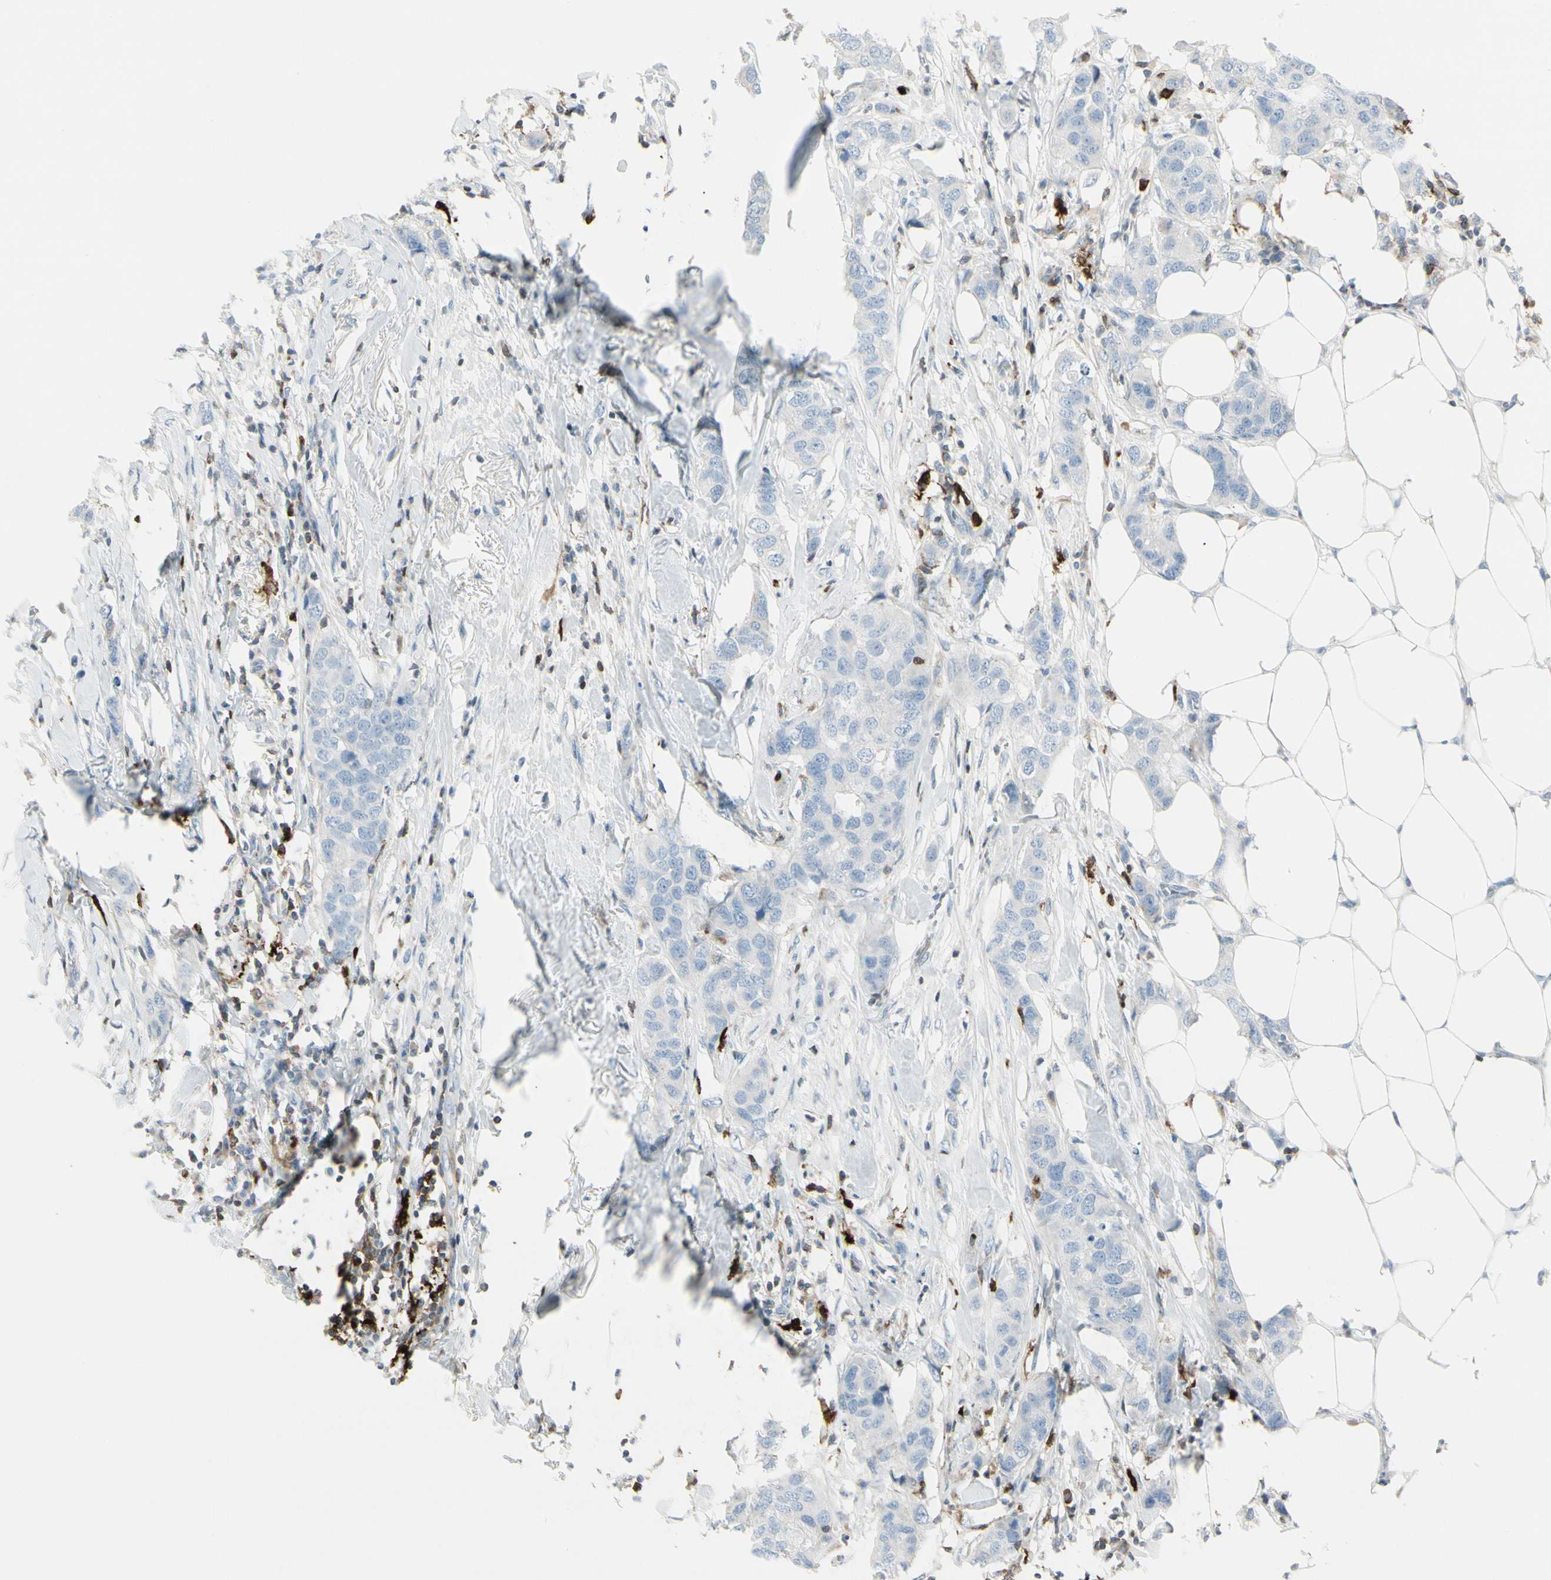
{"staining": {"intensity": "negative", "quantity": "none", "location": "none"}, "tissue": "breast cancer", "cell_type": "Tumor cells", "image_type": "cancer", "snomed": [{"axis": "morphology", "description": "Duct carcinoma"}, {"axis": "topography", "description": "Breast"}], "caption": "IHC photomicrograph of breast cancer stained for a protein (brown), which reveals no expression in tumor cells.", "gene": "TRAF1", "patient": {"sex": "female", "age": 50}}